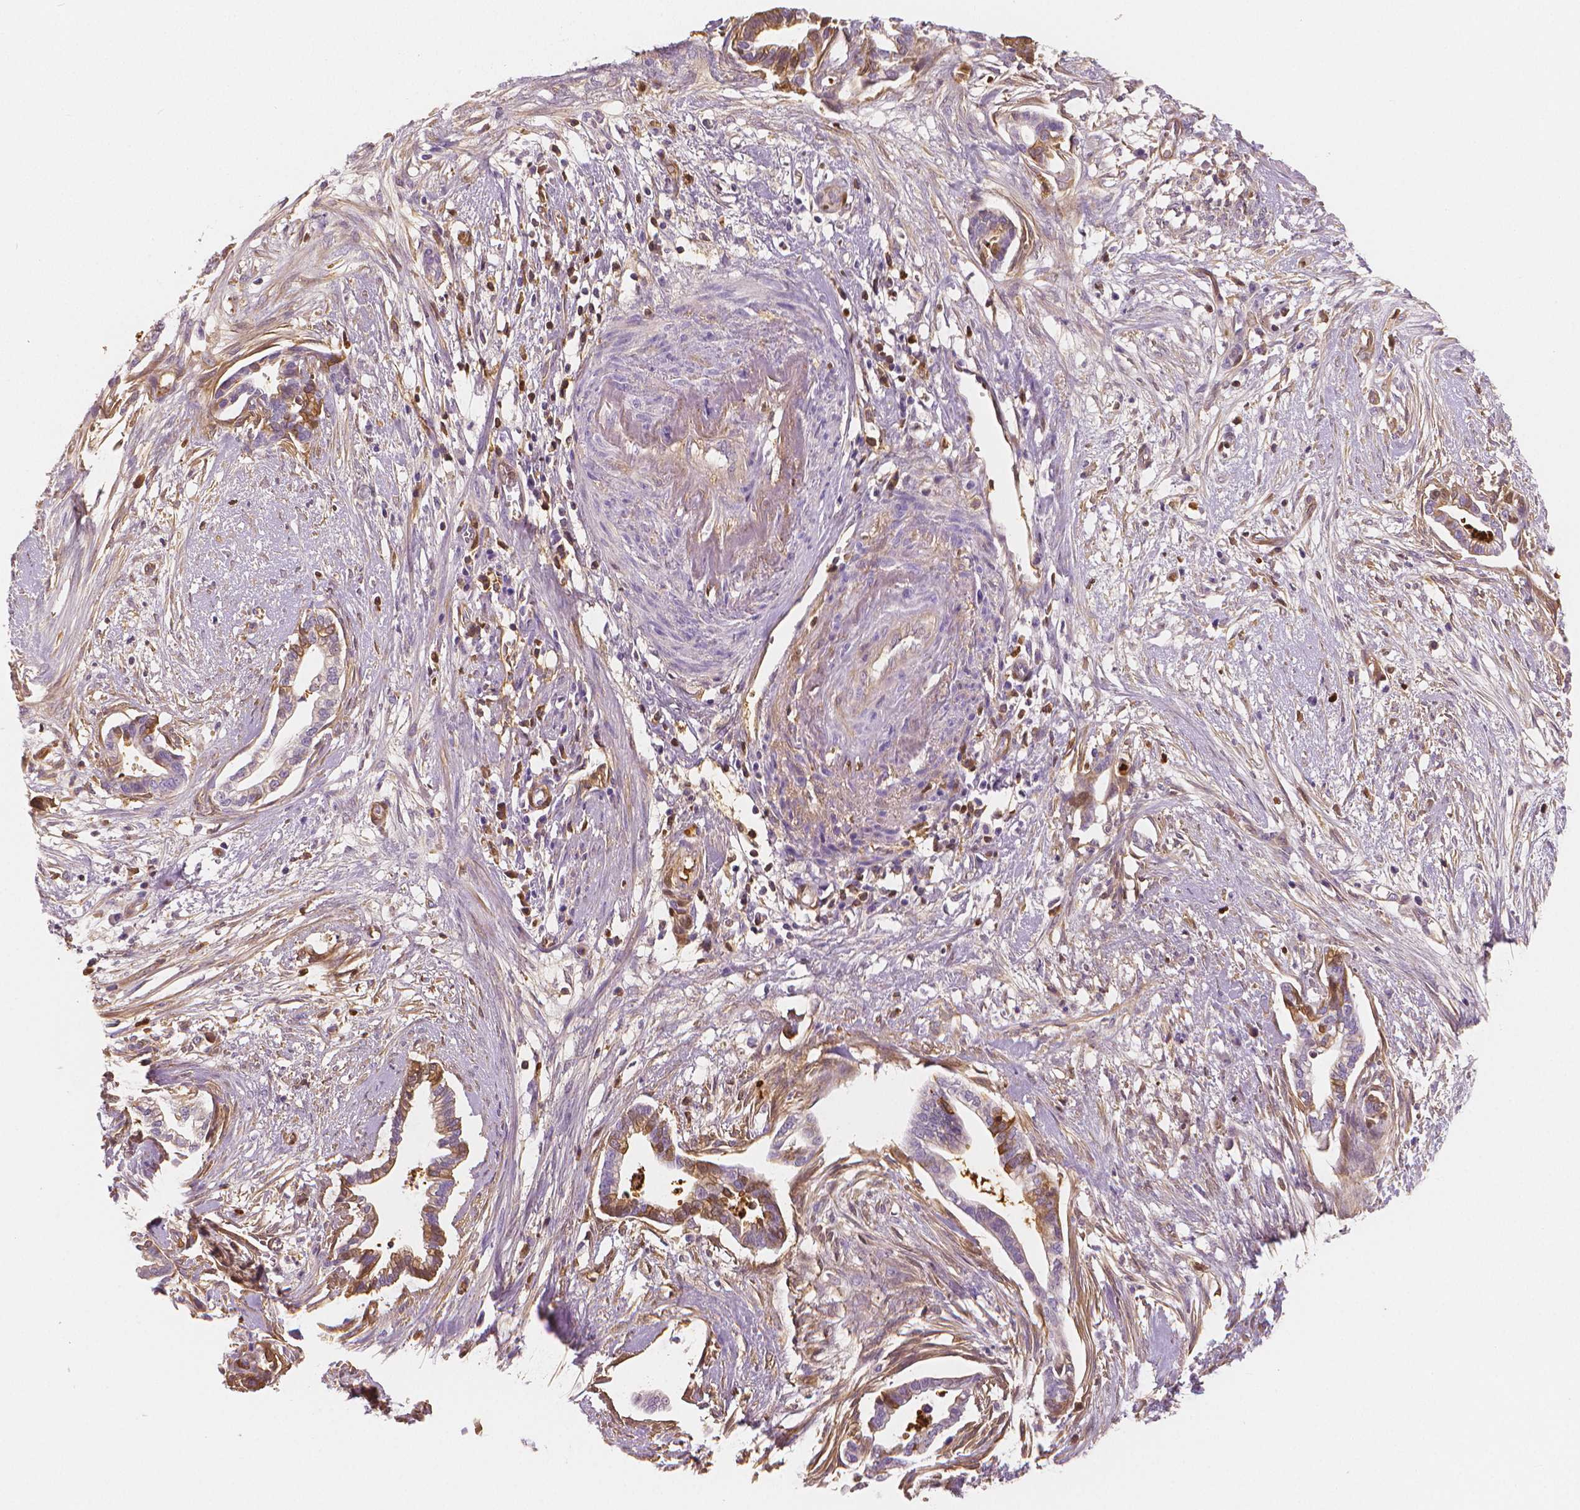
{"staining": {"intensity": "moderate", "quantity": "25%-75%", "location": "cytoplasmic/membranous"}, "tissue": "cervical cancer", "cell_type": "Tumor cells", "image_type": "cancer", "snomed": [{"axis": "morphology", "description": "Adenocarcinoma, NOS"}, {"axis": "topography", "description": "Cervix"}], "caption": "Human cervical cancer stained for a protein (brown) displays moderate cytoplasmic/membranous positive positivity in approximately 25%-75% of tumor cells.", "gene": "APOA4", "patient": {"sex": "female", "age": 62}}